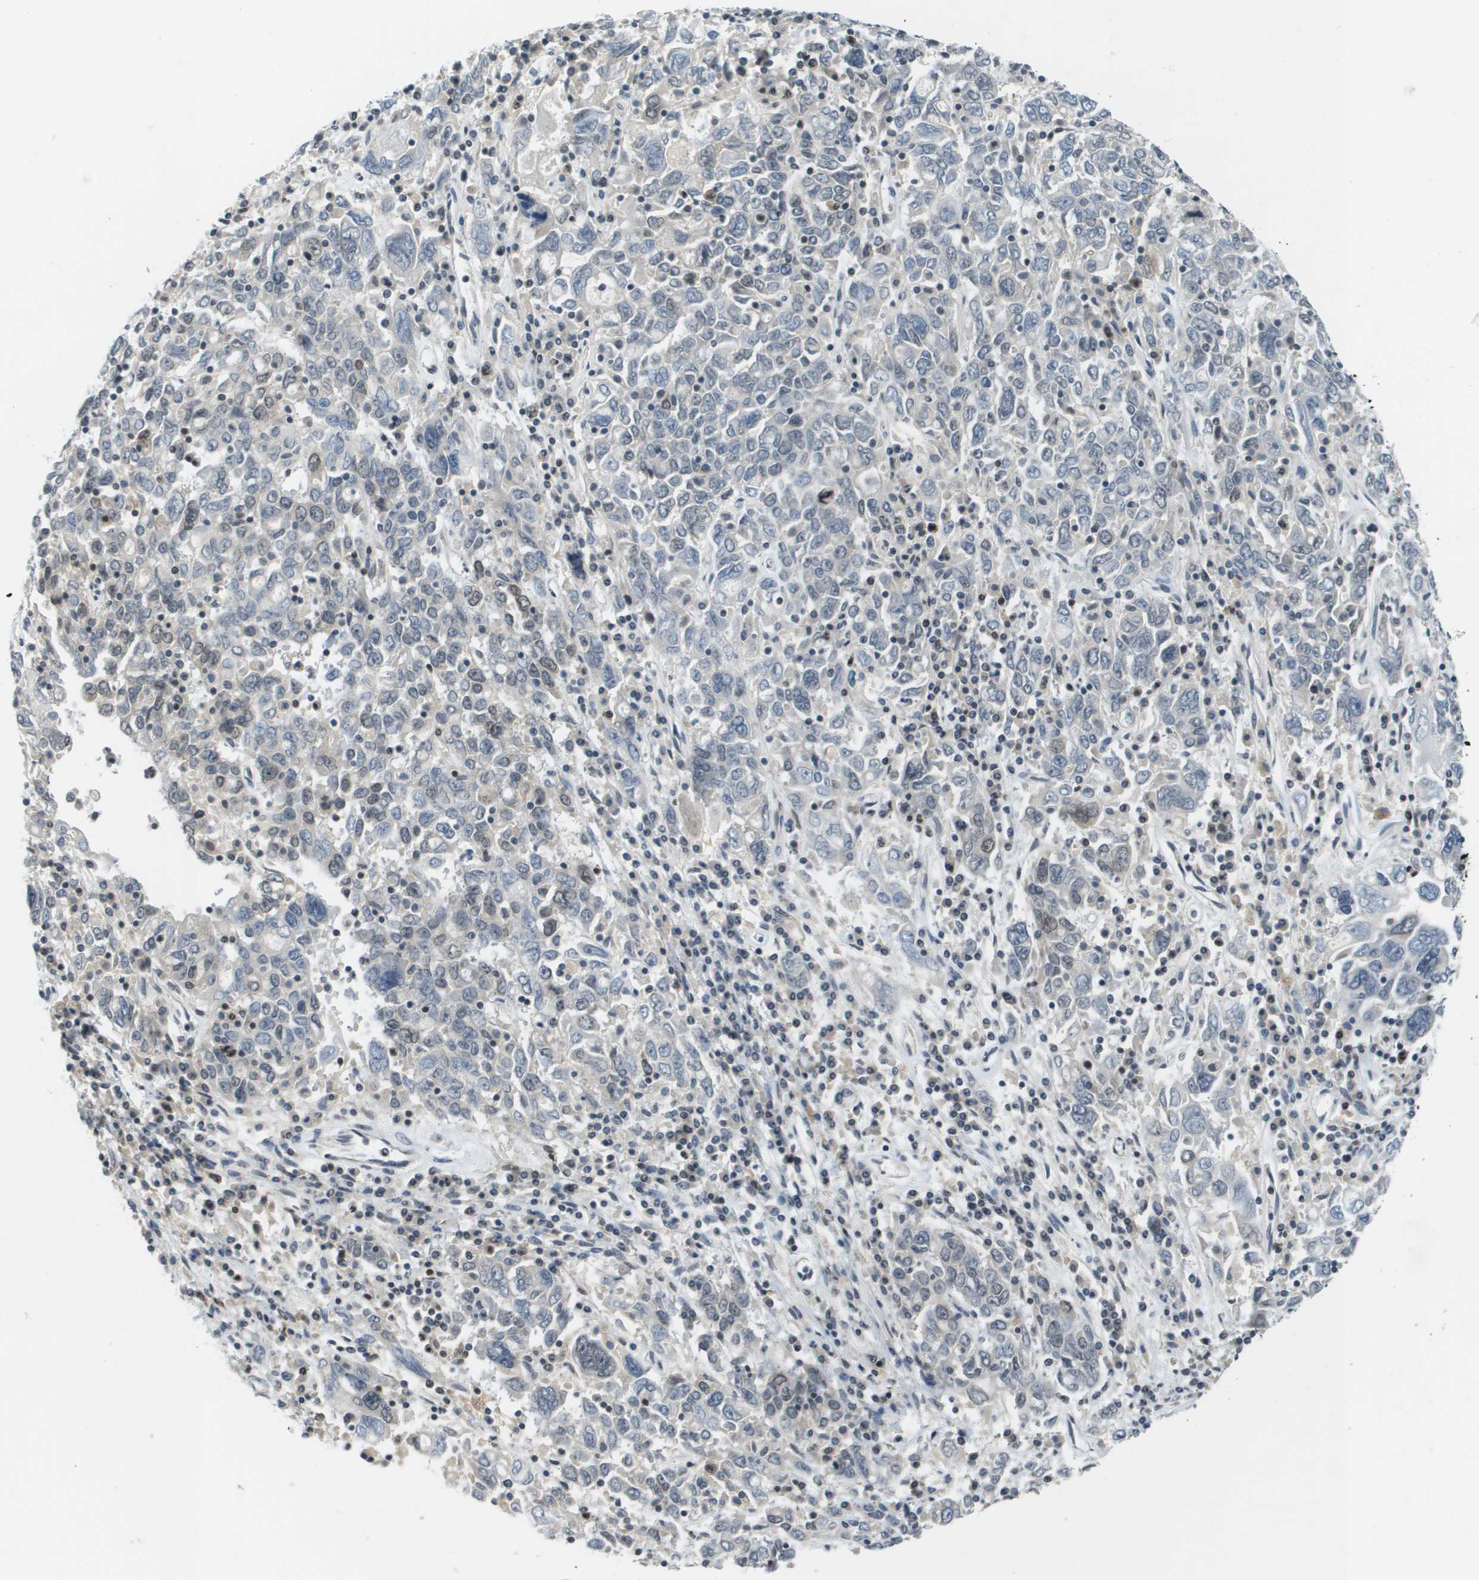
{"staining": {"intensity": "moderate", "quantity": "<25%", "location": "nuclear"}, "tissue": "ovarian cancer", "cell_type": "Tumor cells", "image_type": "cancer", "snomed": [{"axis": "morphology", "description": "Carcinoma, endometroid"}, {"axis": "topography", "description": "Ovary"}], "caption": "Endometroid carcinoma (ovarian) was stained to show a protein in brown. There is low levels of moderate nuclear staining in approximately <25% of tumor cells.", "gene": "CBX5", "patient": {"sex": "female", "age": 62}}